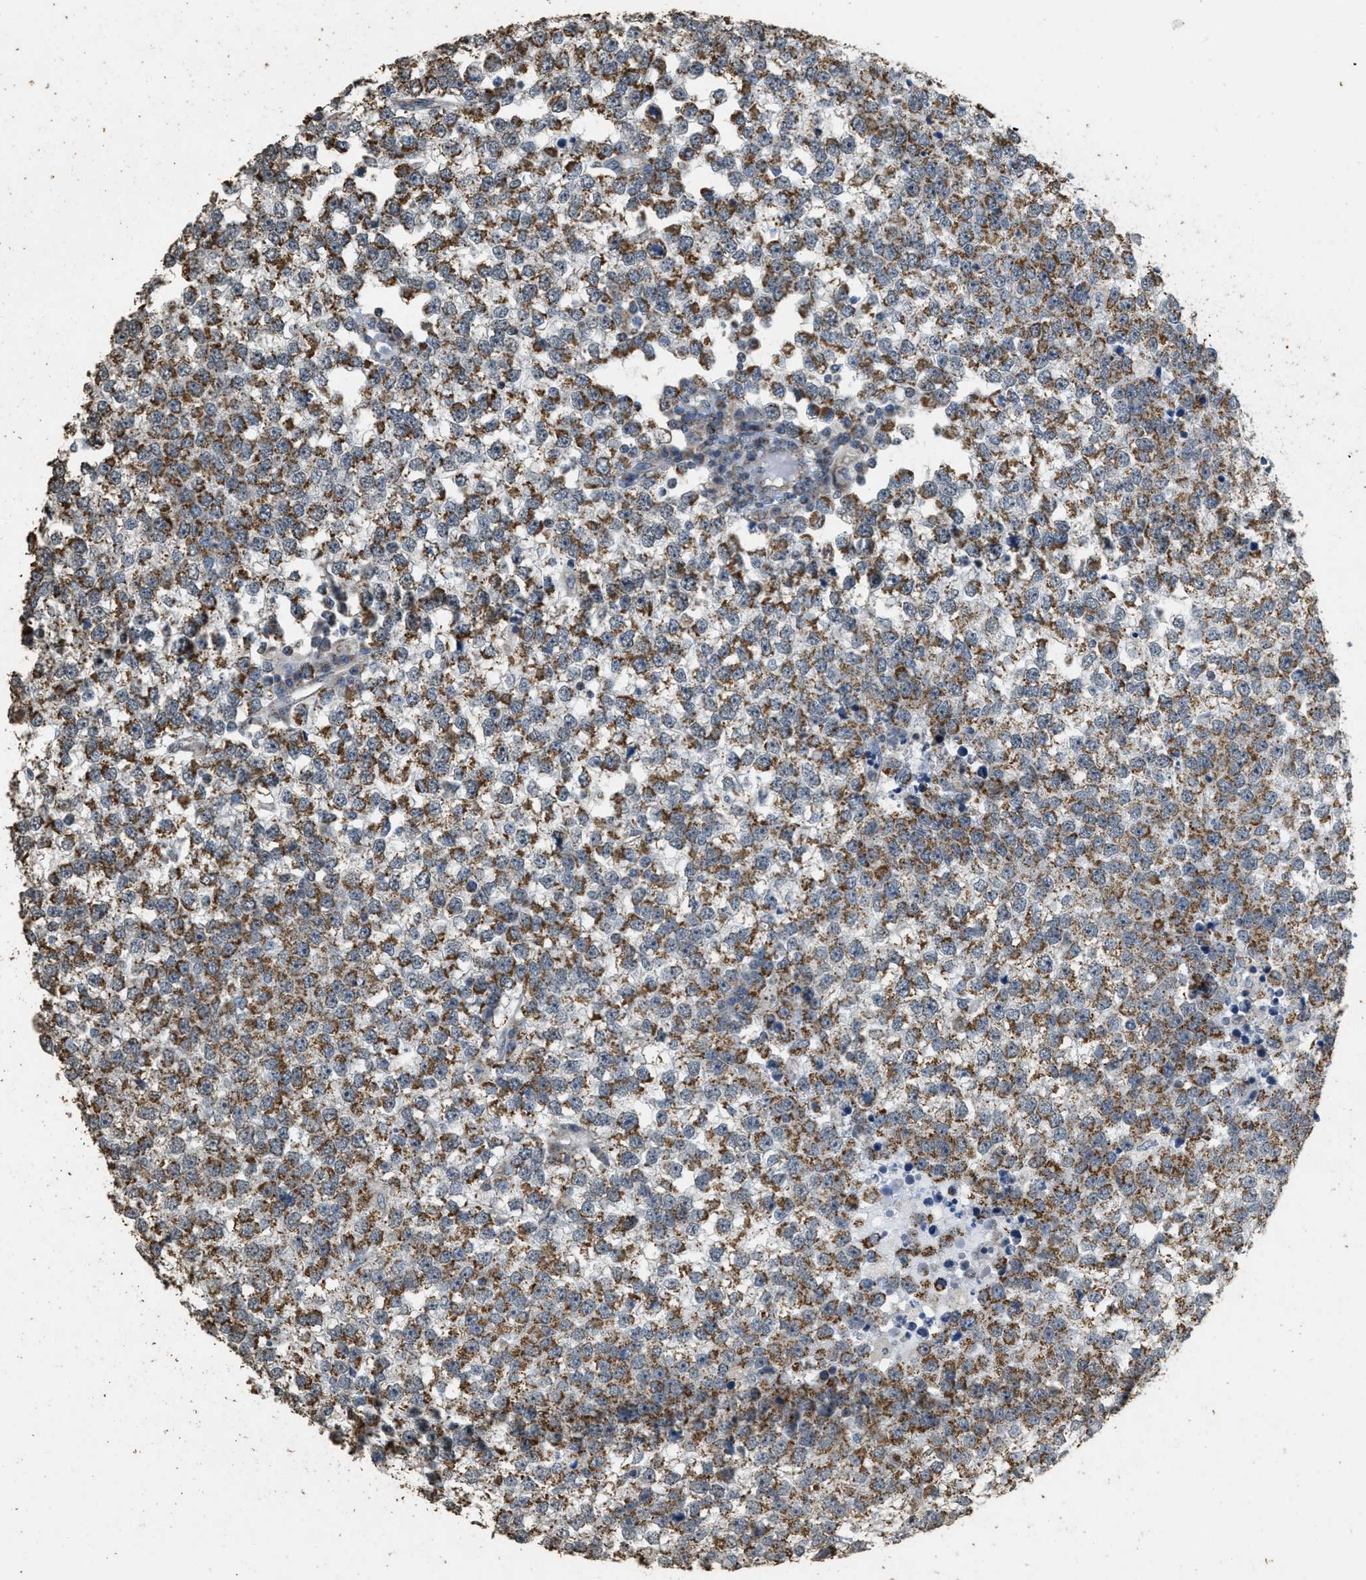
{"staining": {"intensity": "moderate", "quantity": ">75%", "location": "cytoplasmic/membranous"}, "tissue": "testis cancer", "cell_type": "Tumor cells", "image_type": "cancer", "snomed": [{"axis": "morphology", "description": "Seminoma, NOS"}, {"axis": "topography", "description": "Testis"}], "caption": "The immunohistochemical stain highlights moderate cytoplasmic/membranous expression in tumor cells of testis cancer (seminoma) tissue. (IHC, brightfield microscopy, high magnification).", "gene": "KCNA4", "patient": {"sex": "male", "age": 65}}